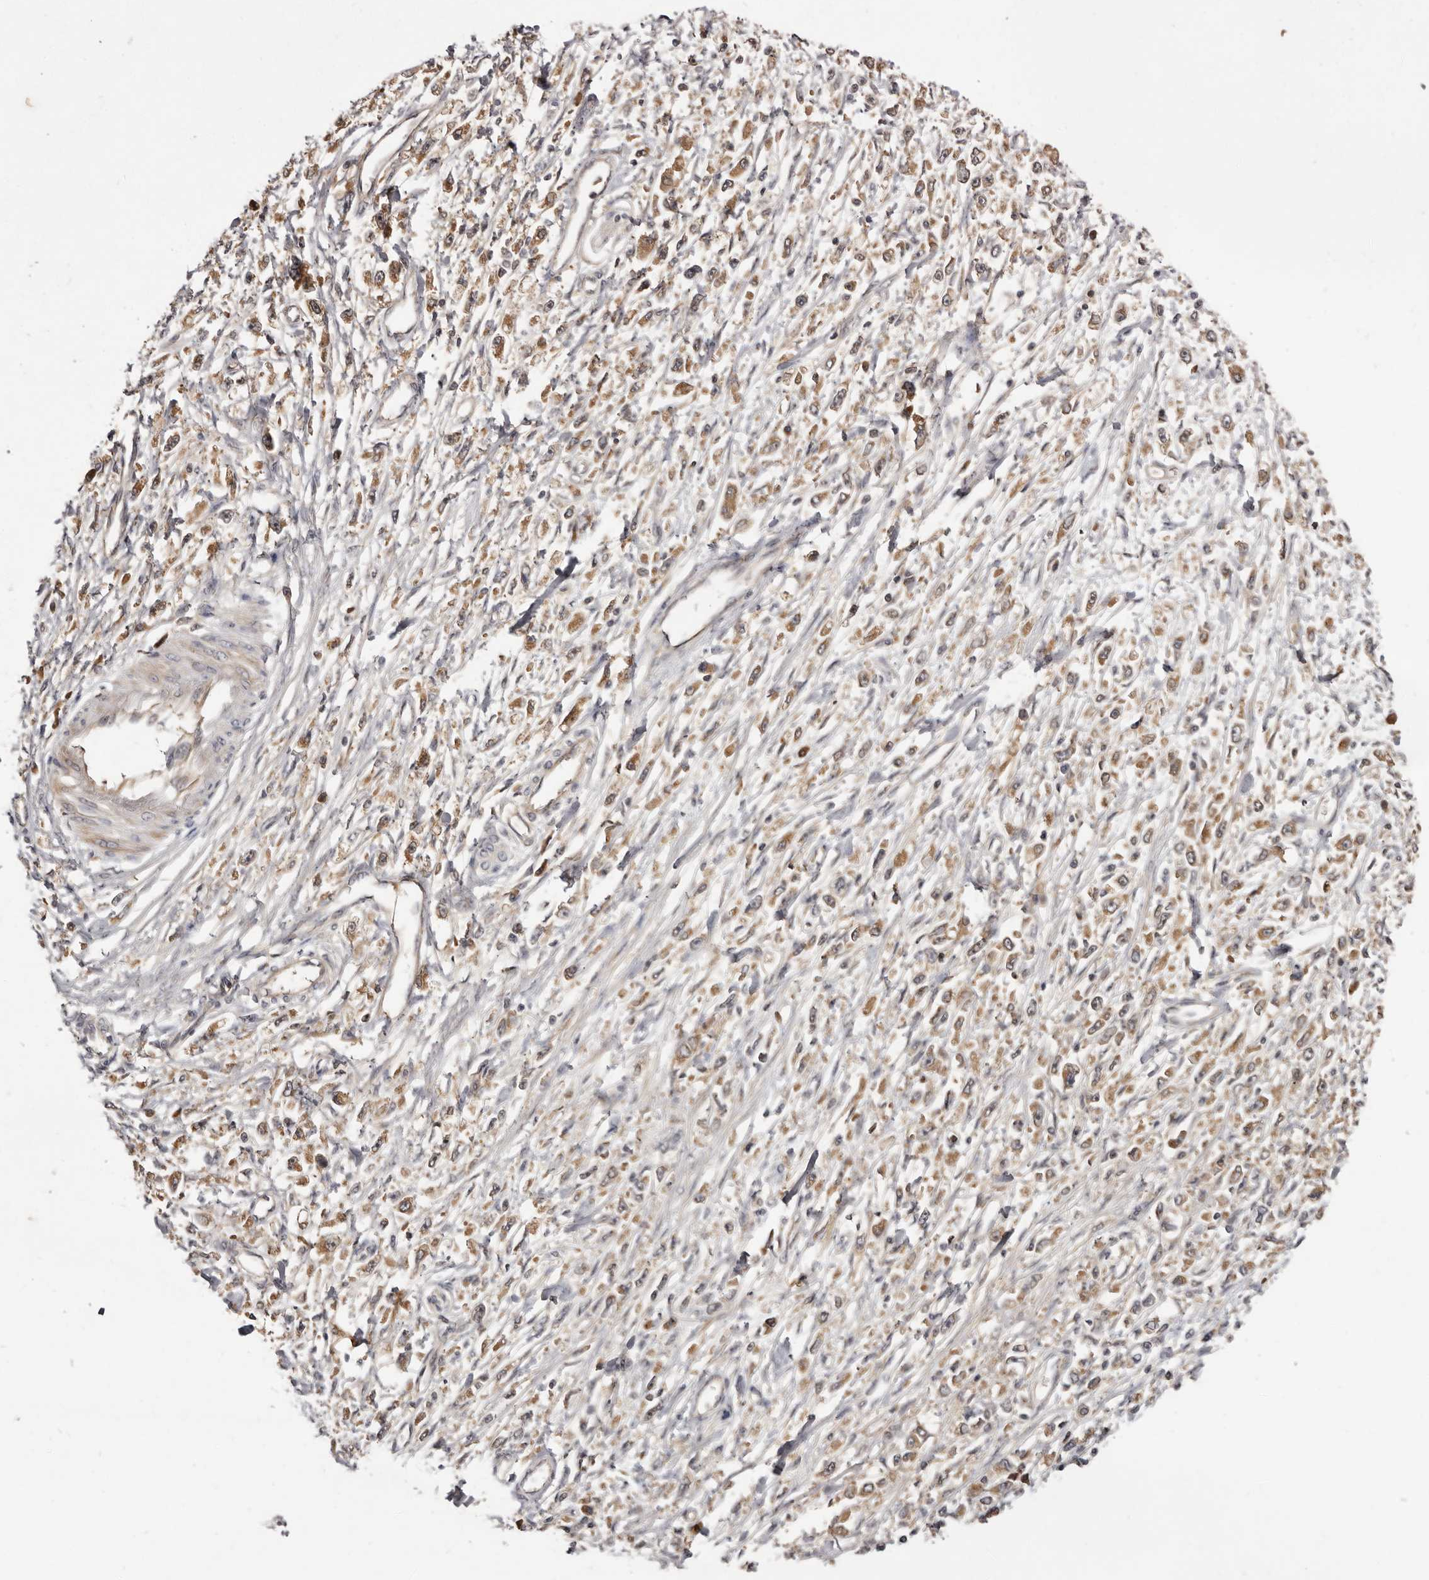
{"staining": {"intensity": "weak", "quantity": ">75%", "location": "cytoplasmic/membranous"}, "tissue": "stomach cancer", "cell_type": "Tumor cells", "image_type": "cancer", "snomed": [{"axis": "morphology", "description": "Adenocarcinoma, NOS"}, {"axis": "topography", "description": "Stomach"}], "caption": "Stomach cancer (adenocarcinoma) was stained to show a protein in brown. There is low levels of weak cytoplasmic/membranous staining in about >75% of tumor cells.", "gene": "INAVA", "patient": {"sex": "female", "age": 59}}